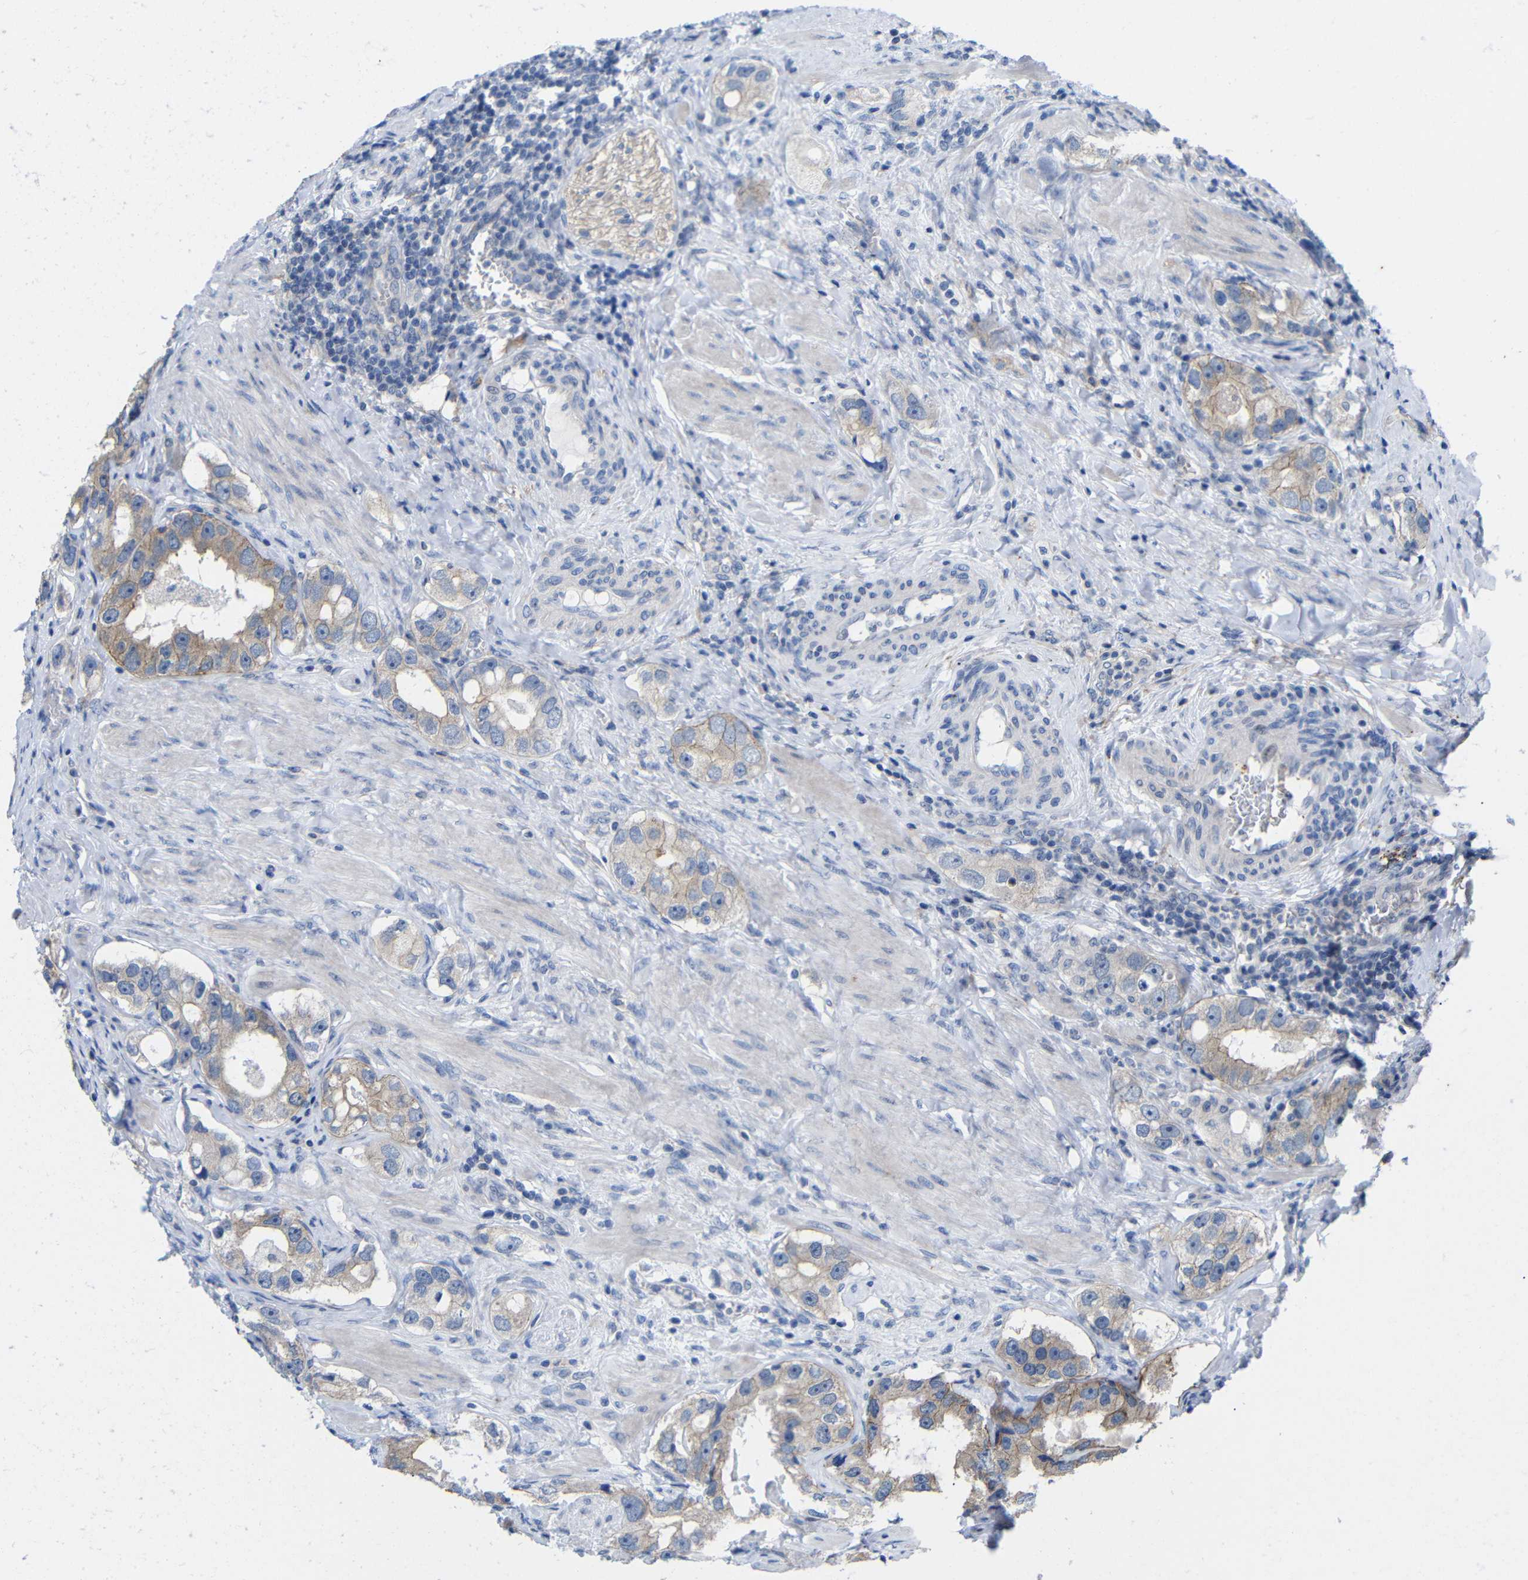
{"staining": {"intensity": "moderate", "quantity": ">75%", "location": "cytoplasmic/membranous"}, "tissue": "prostate cancer", "cell_type": "Tumor cells", "image_type": "cancer", "snomed": [{"axis": "morphology", "description": "Adenocarcinoma, High grade"}, {"axis": "topography", "description": "Prostate"}], "caption": "An IHC image of neoplastic tissue is shown. Protein staining in brown shows moderate cytoplasmic/membranous positivity in prostate cancer within tumor cells.", "gene": "CMTM1", "patient": {"sex": "male", "age": 63}}